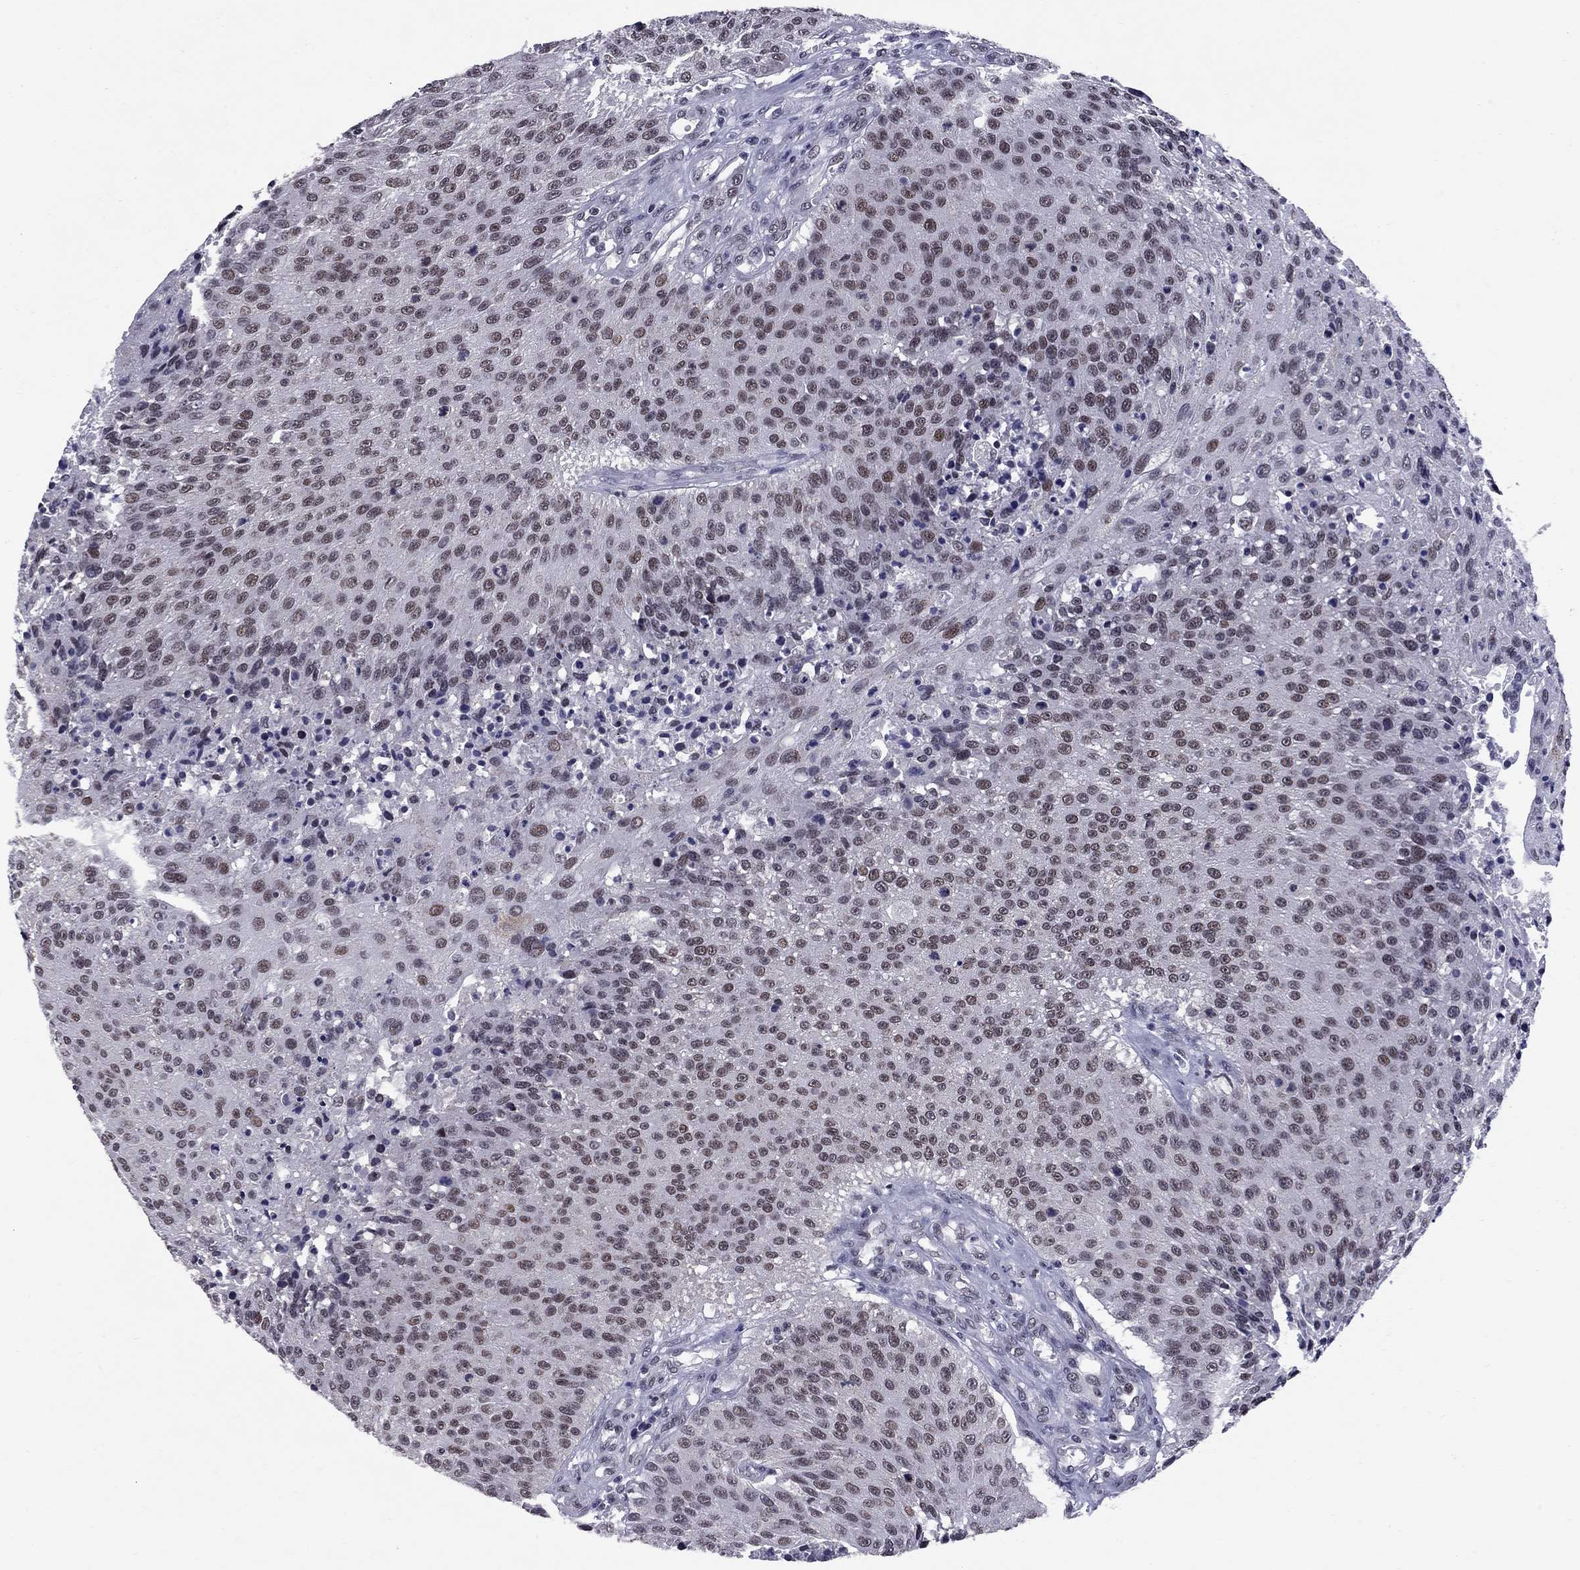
{"staining": {"intensity": "weak", "quantity": "25%-75%", "location": "nuclear"}, "tissue": "urothelial cancer", "cell_type": "Tumor cells", "image_type": "cancer", "snomed": [{"axis": "morphology", "description": "Urothelial carcinoma, NOS"}, {"axis": "topography", "description": "Urinary bladder"}], "caption": "This photomicrograph demonstrates immunohistochemistry staining of human urothelial cancer, with low weak nuclear positivity in about 25%-75% of tumor cells.", "gene": "TAF9", "patient": {"sex": "male", "age": 55}}